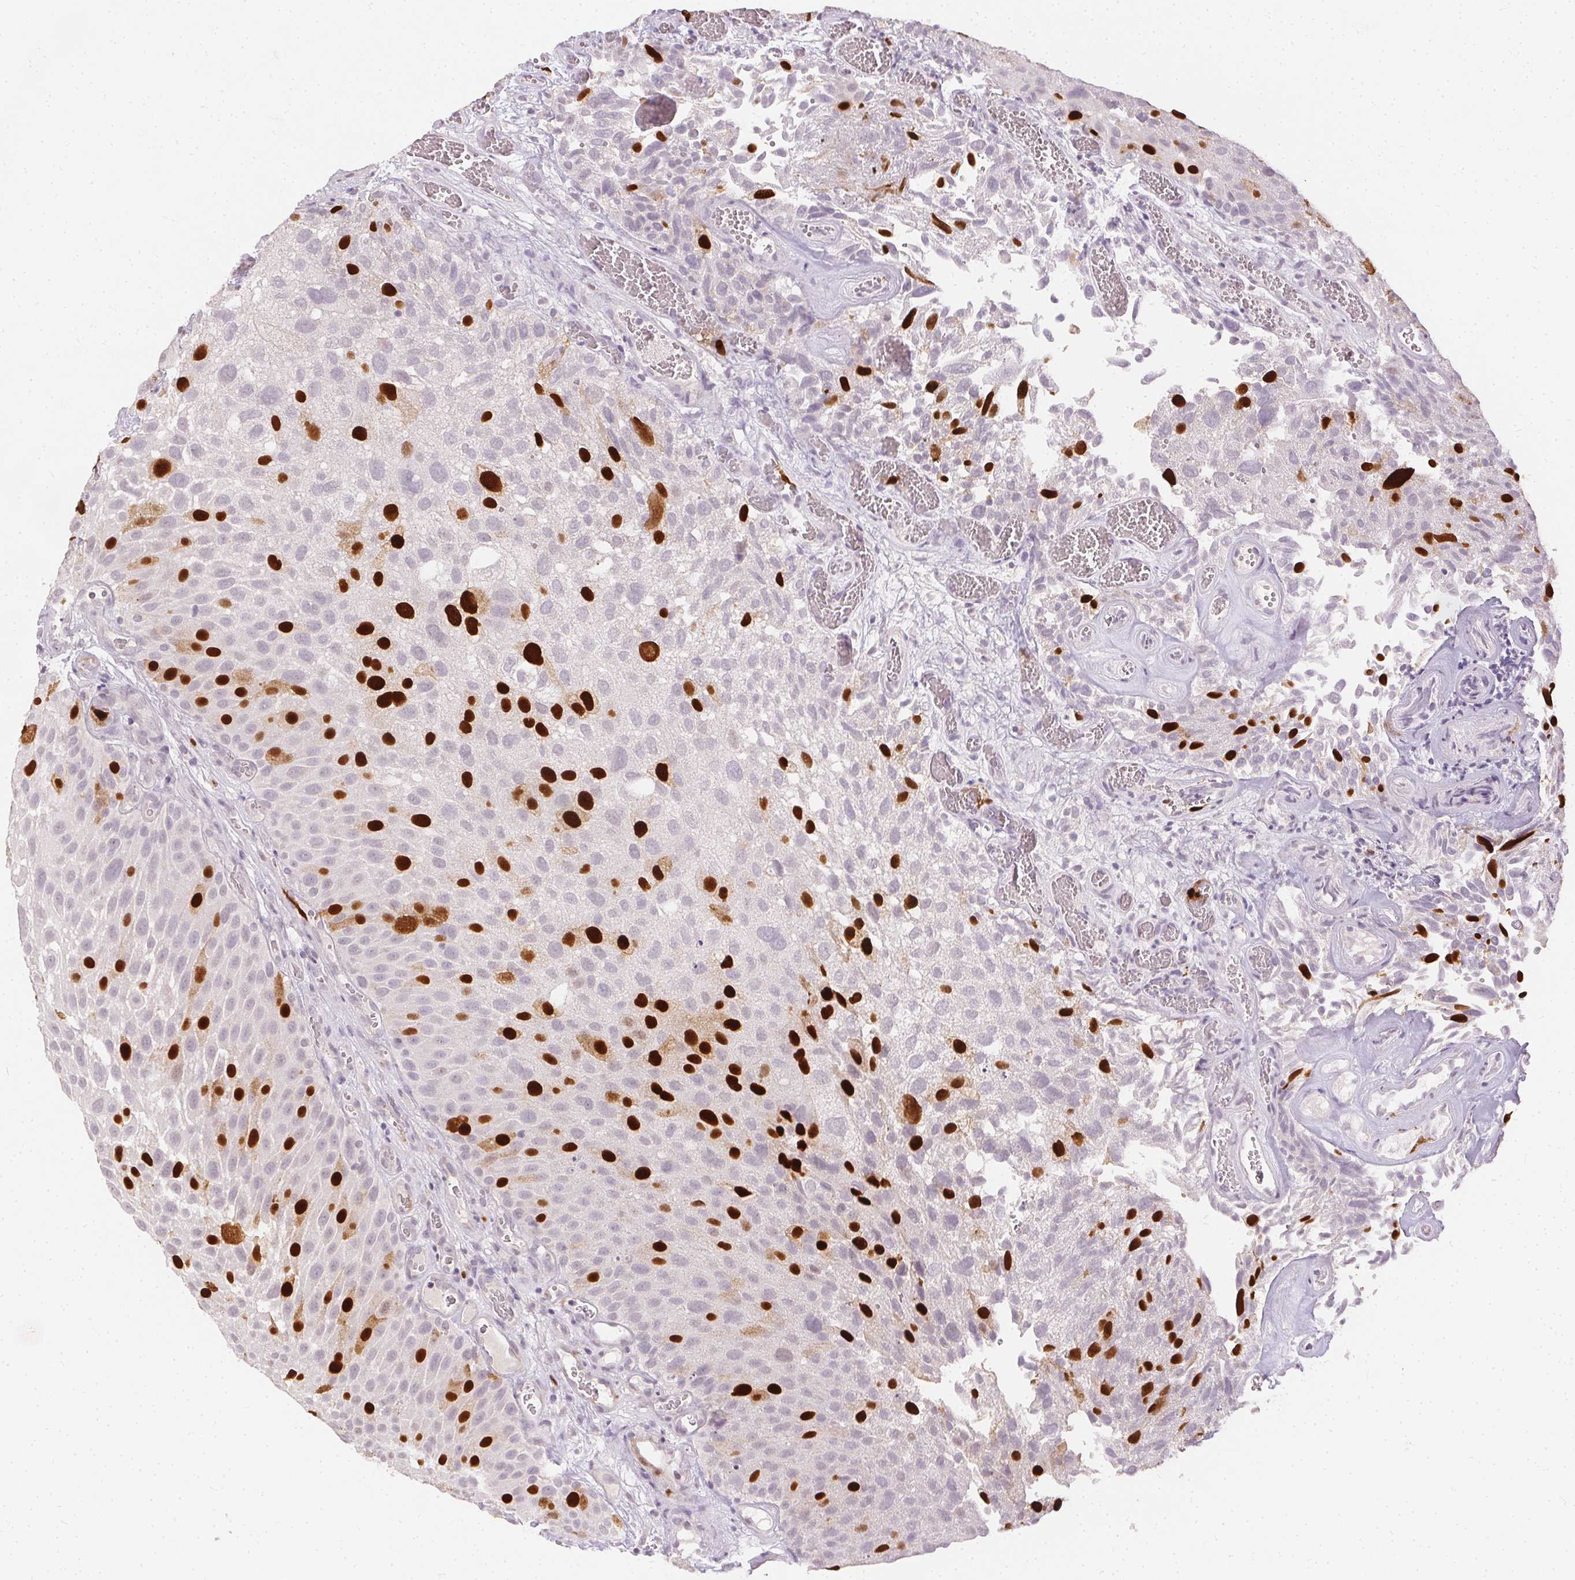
{"staining": {"intensity": "strong", "quantity": "25%-75%", "location": "nuclear"}, "tissue": "urothelial cancer", "cell_type": "Tumor cells", "image_type": "cancer", "snomed": [{"axis": "morphology", "description": "Urothelial carcinoma, Low grade"}, {"axis": "topography", "description": "Urinary bladder"}], "caption": "Low-grade urothelial carcinoma tissue demonstrates strong nuclear positivity in approximately 25%-75% of tumor cells", "gene": "ANLN", "patient": {"sex": "male", "age": 72}}